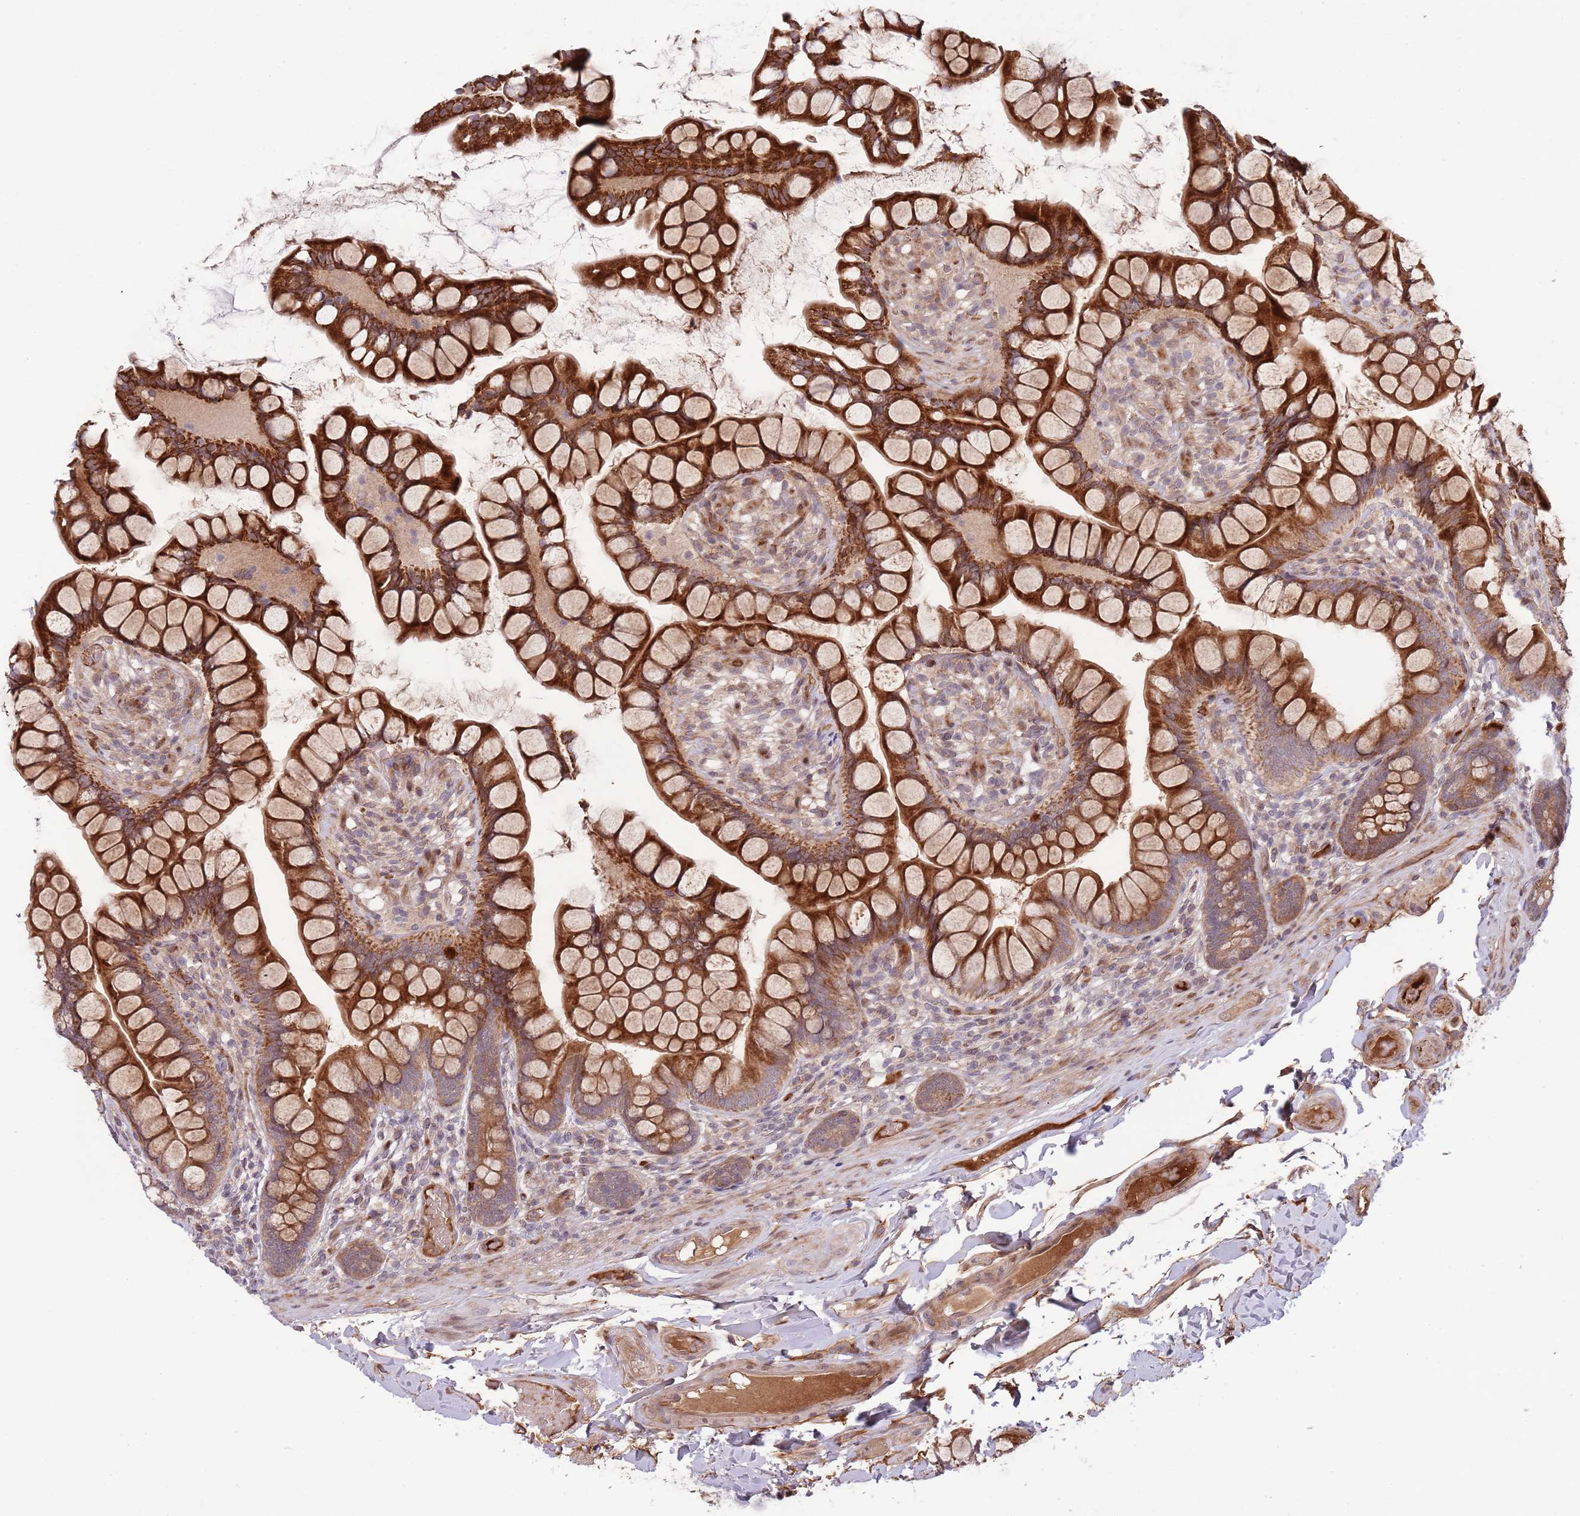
{"staining": {"intensity": "strong", "quantity": ">75%", "location": "cytoplasmic/membranous"}, "tissue": "small intestine", "cell_type": "Glandular cells", "image_type": "normal", "snomed": [{"axis": "morphology", "description": "Normal tissue, NOS"}, {"axis": "topography", "description": "Small intestine"}], "caption": "DAB immunohistochemical staining of normal small intestine displays strong cytoplasmic/membranous protein positivity in approximately >75% of glandular cells.", "gene": "NT5DC4", "patient": {"sex": "male", "age": 70}}